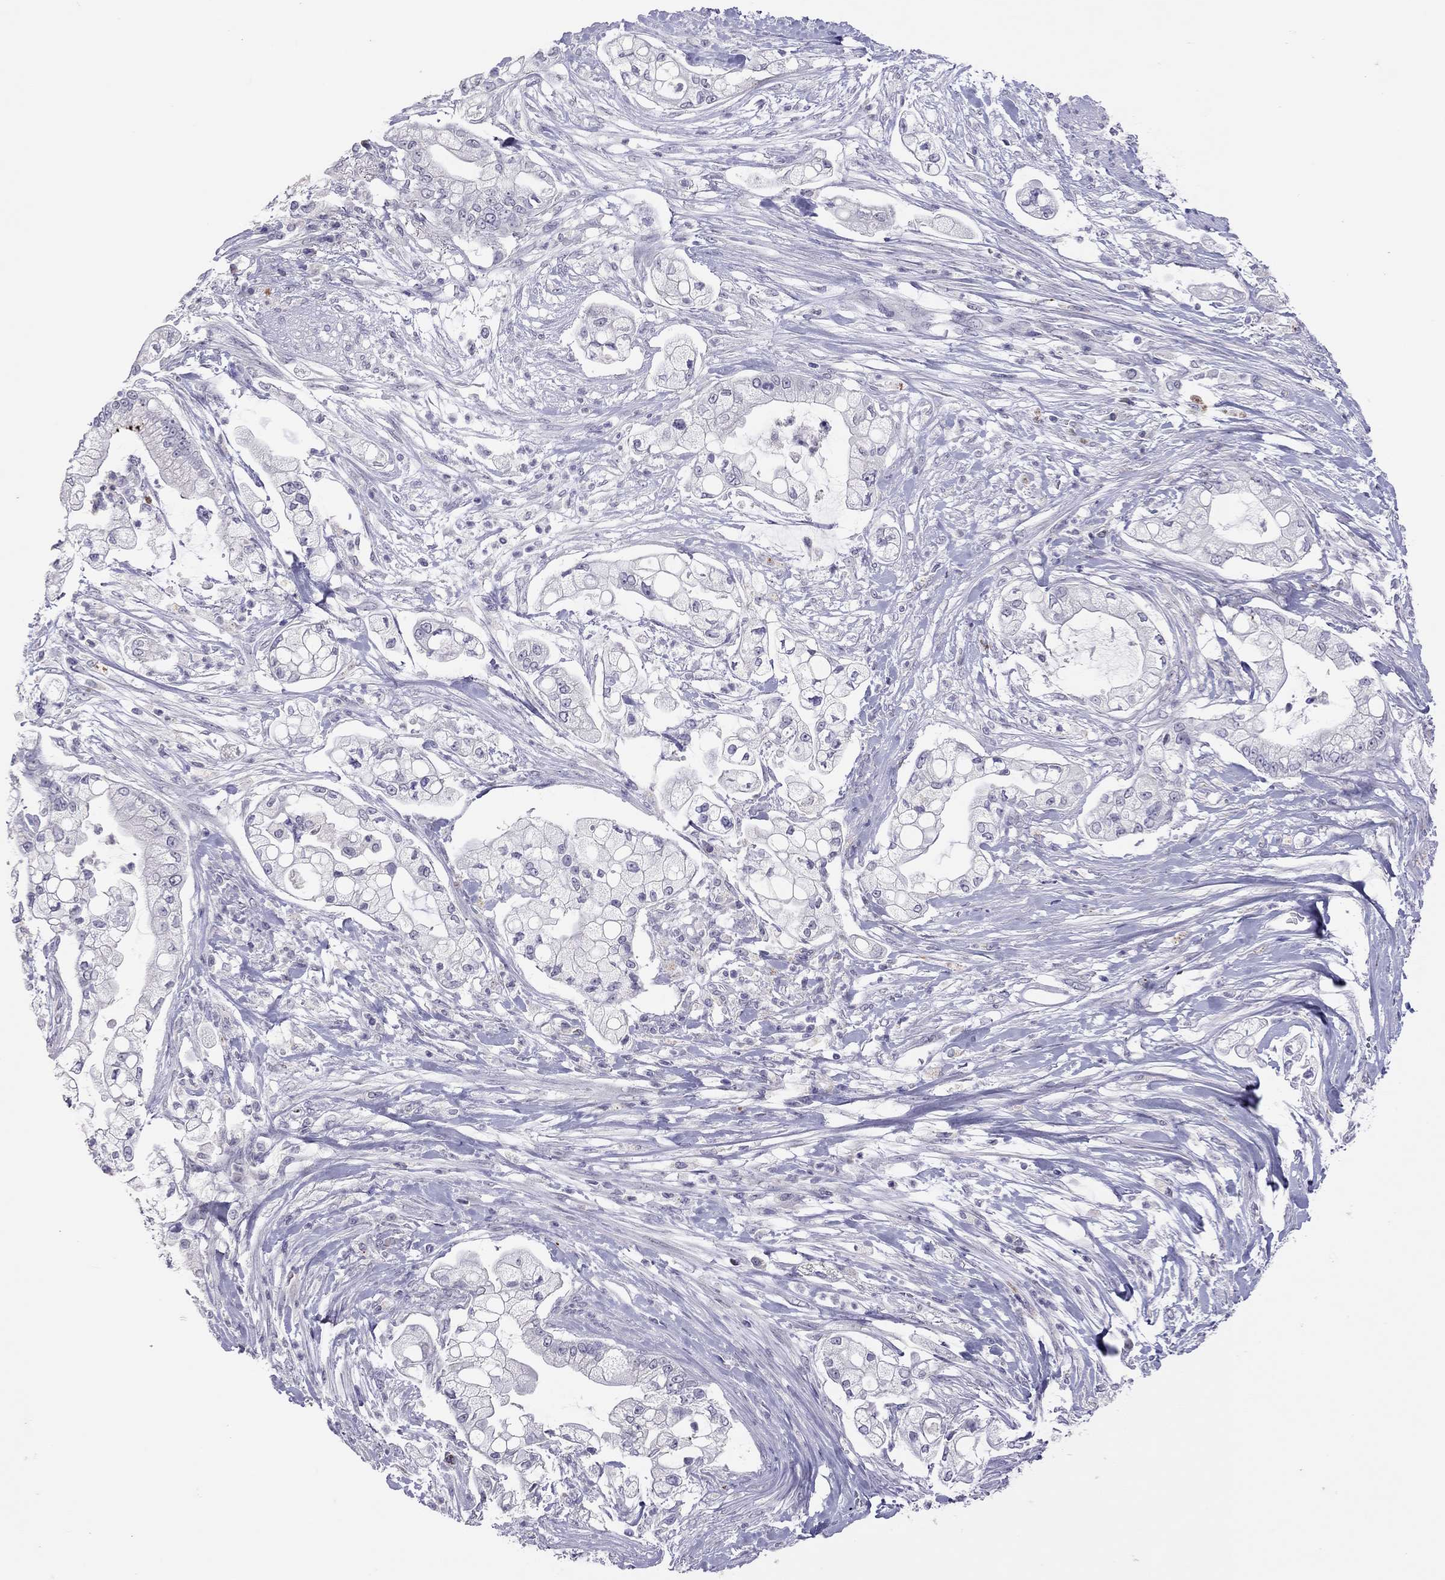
{"staining": {"intensity": "negative", "quantity": "none", "location": "none"}, "tissue": "pancreatic cancer", "cell_type": "Tumor cells", "image_type": "cancer", "snomed": [{"axis": "morphology", "description": "Adenocarcinoma, NOS"}, {"axis": "topography", "description": "Pancreas"}], "caption": "Pancreatic cancer (adenocarcinoma) stained for a protein using immunohistochemistry (IHC) reveals no positivity tumor cells.", "gene": "SLAMF1", "patient": {"sex": "female", "age": 69}}